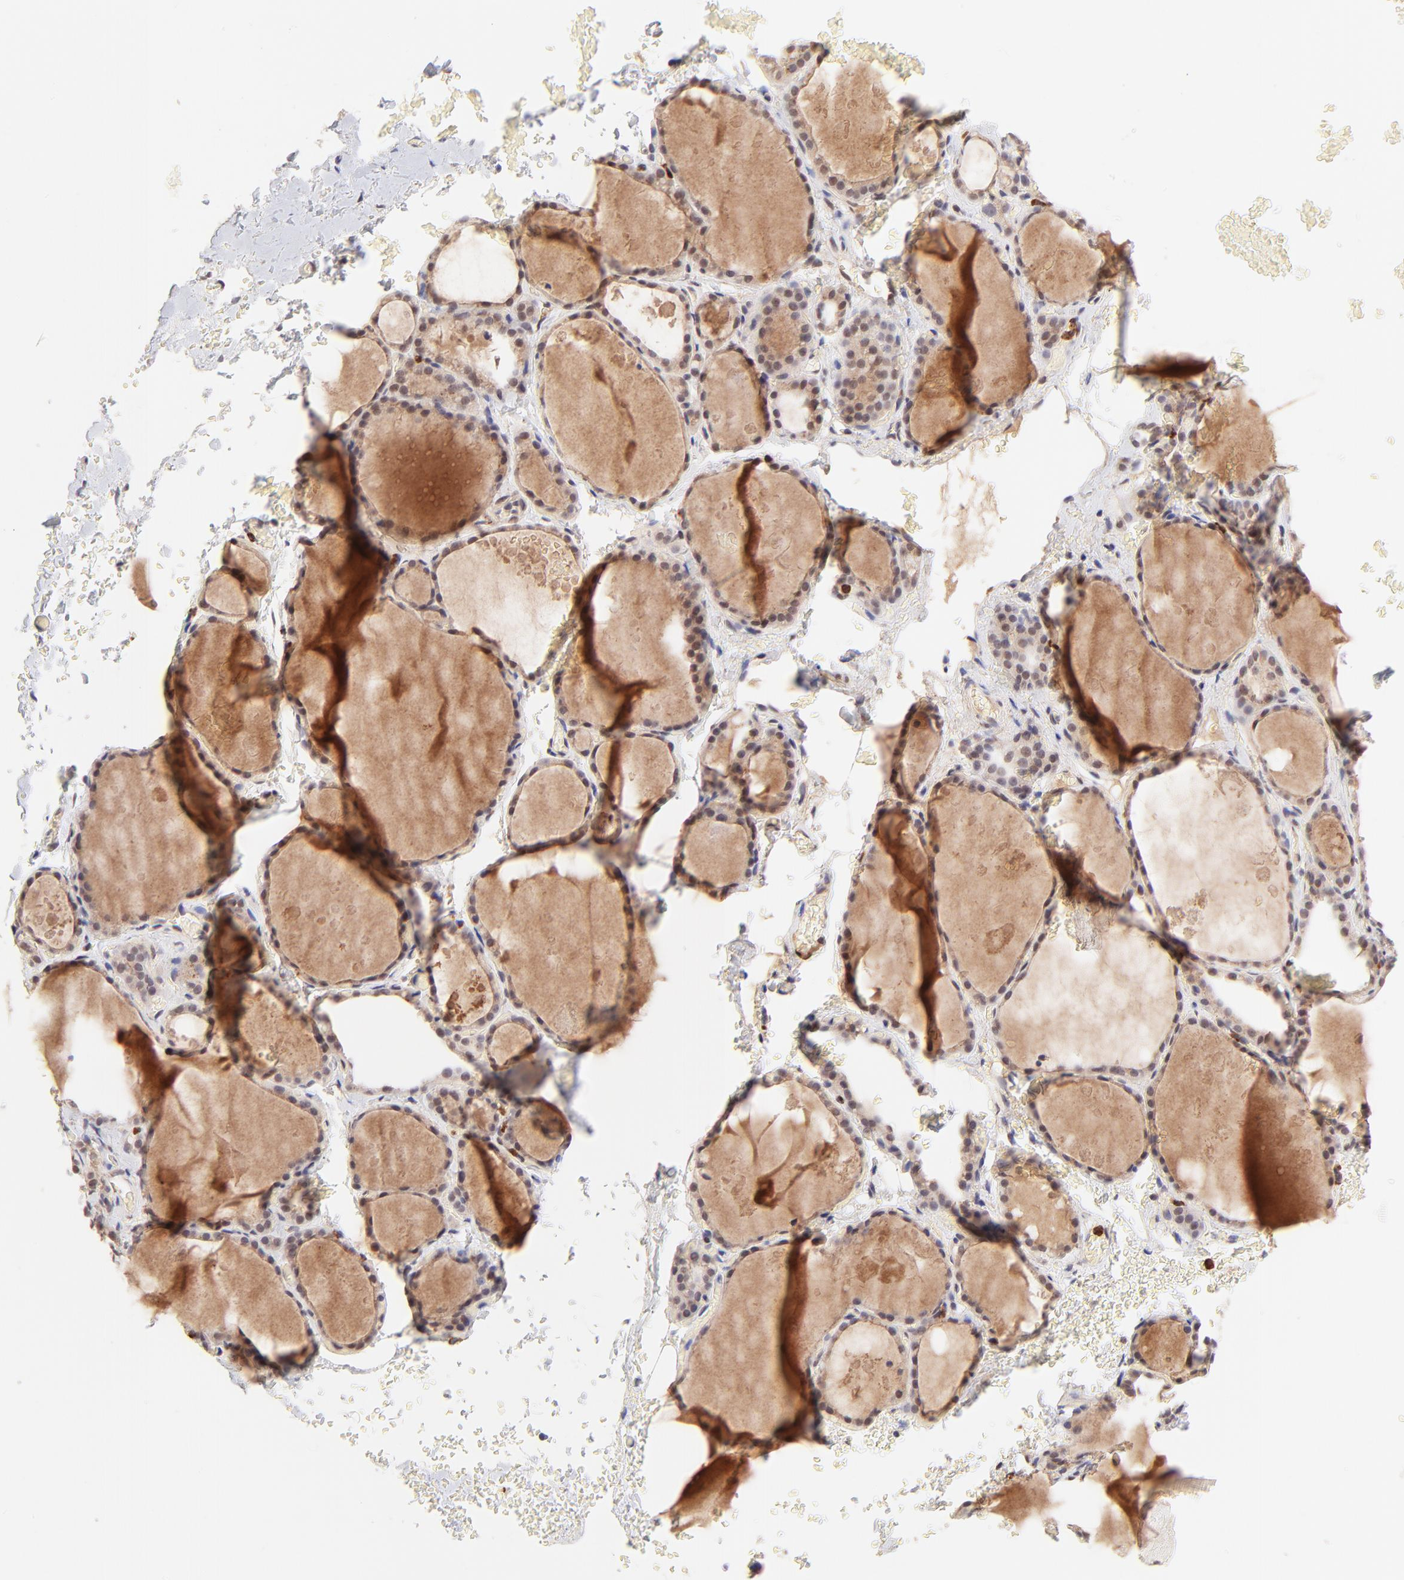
{"staining": {"intensity": "weak", "quantity": ">75%", "location": "nuclear"}, "tissue": "thyroid gland", "cell_type": "Glandular cells", "image_type": "normal", "snomed": [{"axis": "morphology", "description": "Normal tissue, NOS"}, {"axis": "topography", "description": "Thyroid gland"}], "caption": "Thyroid gland stained with DAB (3,3'-diaminobenzidine) IHC displays low levels of weak nuclear positivity in about >75% of glandular cells. (IHC, brightfield microscopy, high magnification).", "gene": "MED12", "patient": {"sex": "male", "age": 61}}